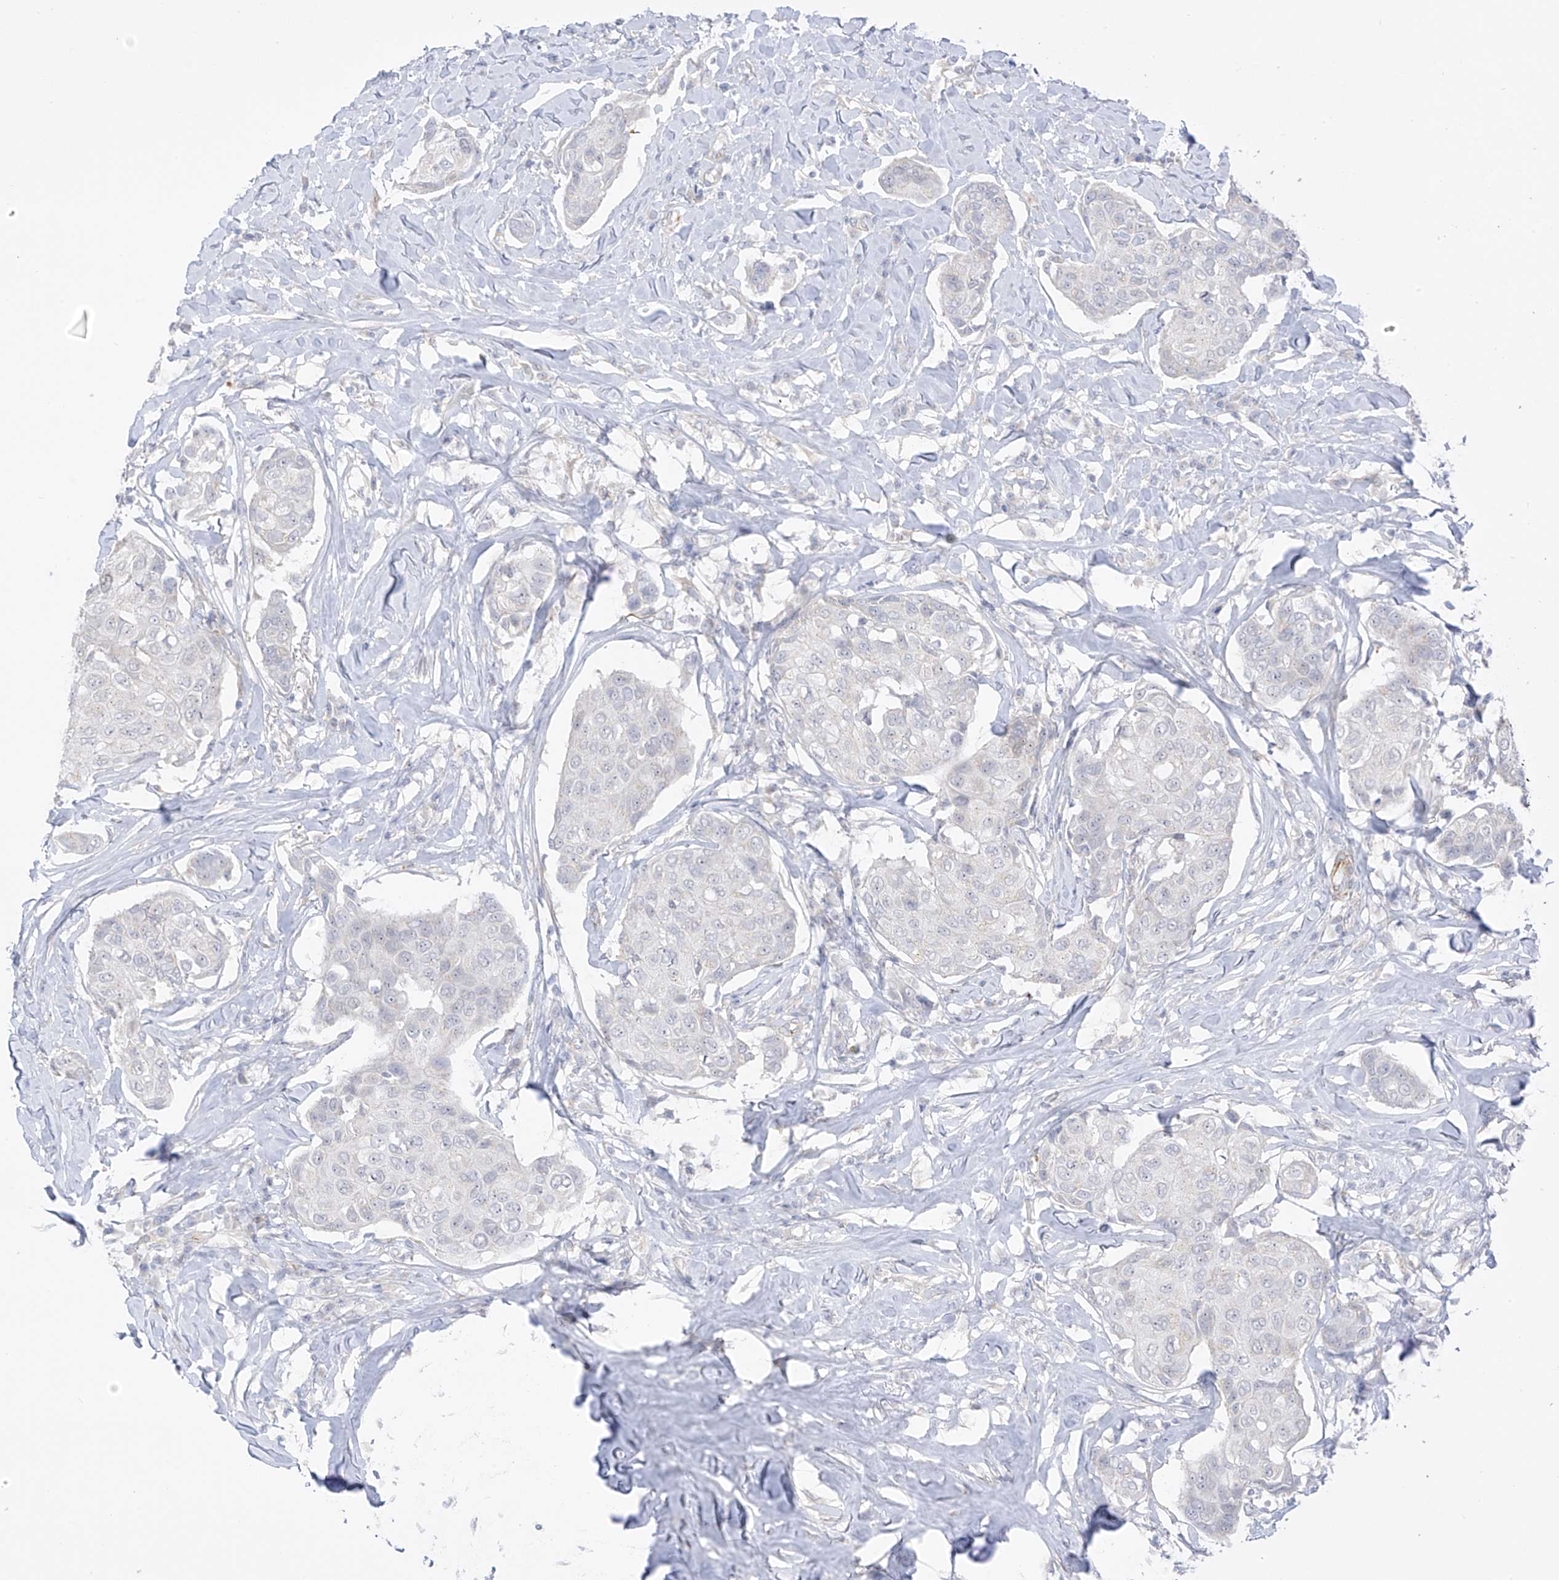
{"staining": {"intensity": "negative", "quantity": "none", "location": "none"}, "tissue": "breast cancer", "cell_type": "Tumor cells", "image_type": "cancer", "snomed": [{"axis": "morphology", "description": "Duct carcinoma"}, {"axis": "topography", "description": "Breast"}], "caption": "Protein analysis of breast cancer (infiltrating ductal carcinoma) shows no significant staining in tumor cells.", "gene": "HS6ST2", "patient": {"sex": "female", "age": 80}}